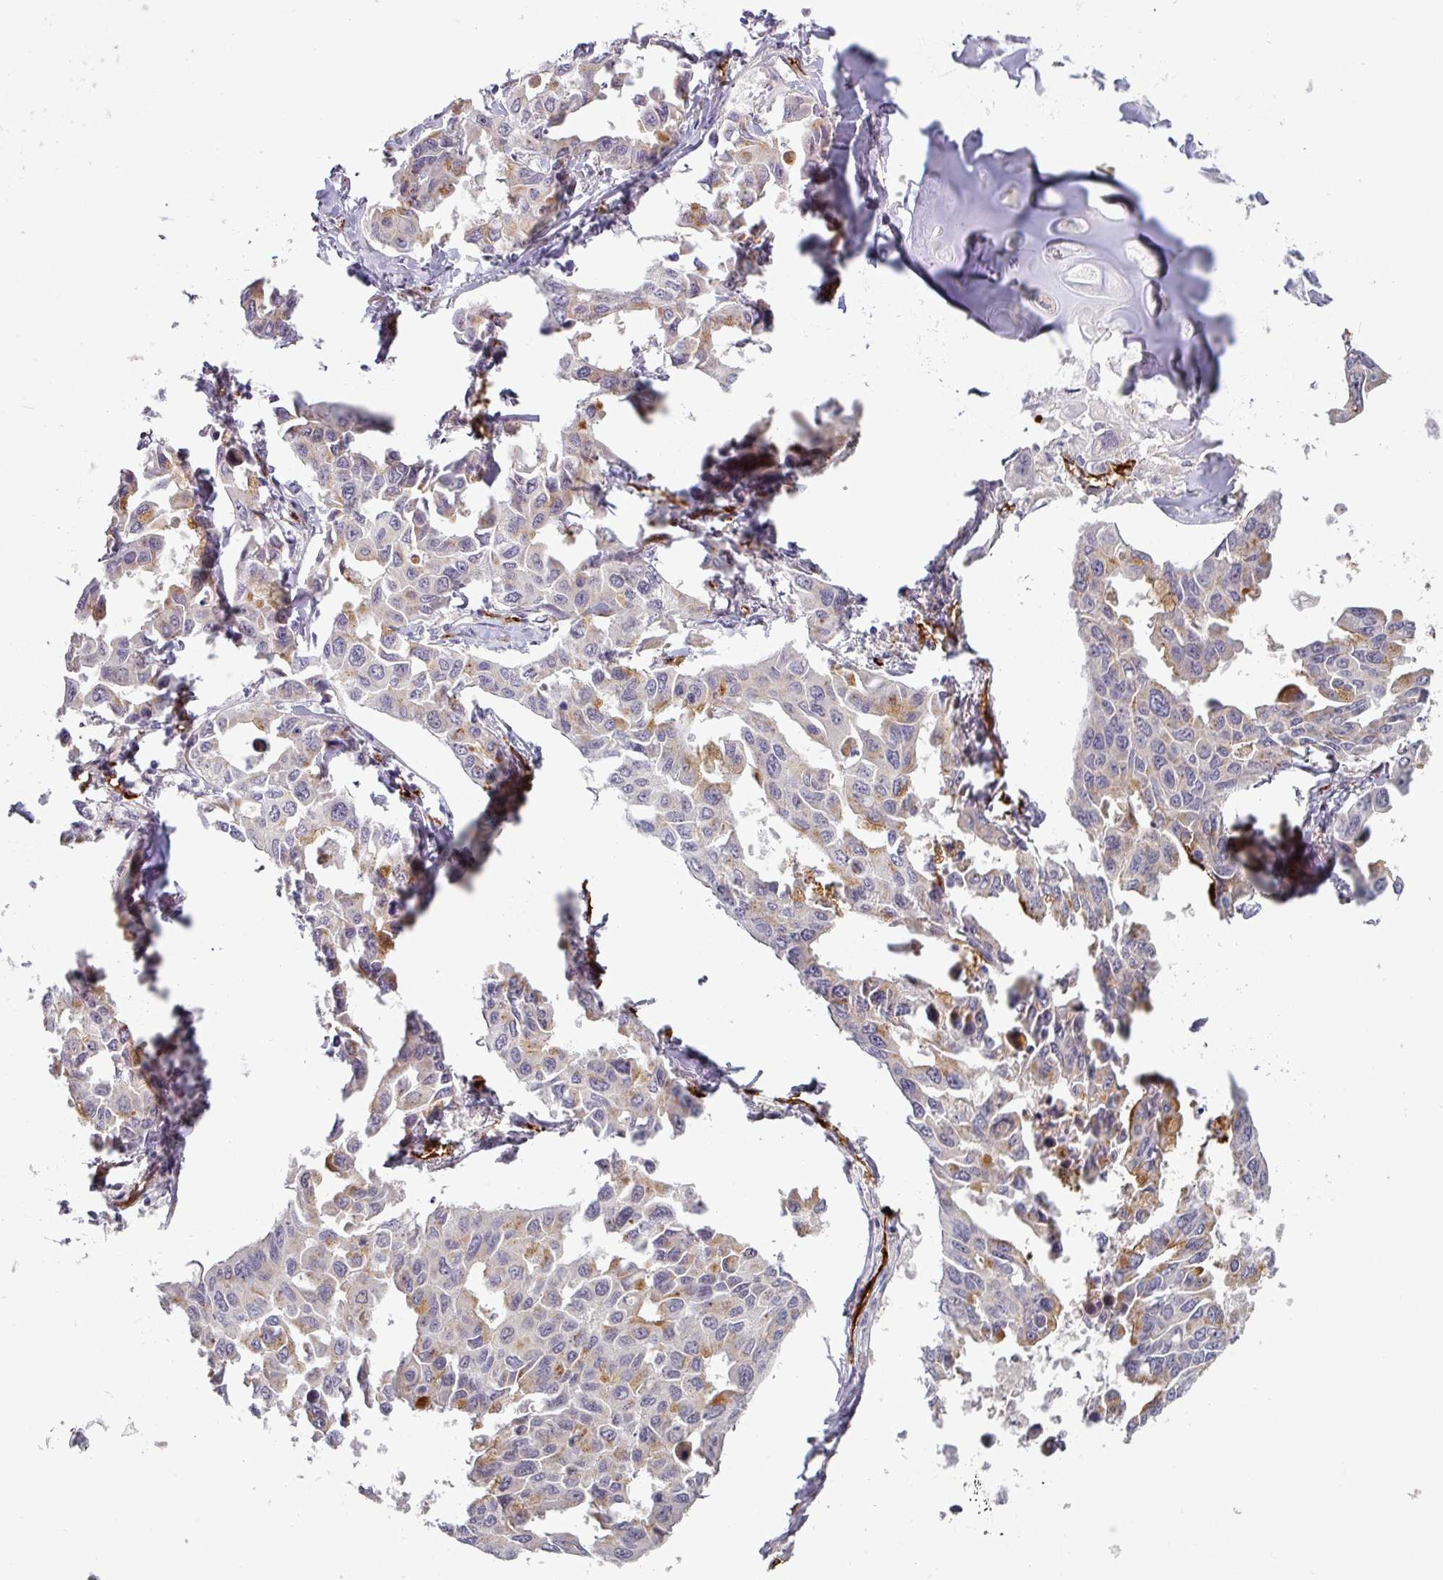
{"staining": {"intensity": "moderate", "quantity": "<25%", "location": "cytoplasmic/membranous"}, "tissue": "lung cancer", "cell_type": "Tumor cells", "image_type": "cancer", "snomed": [{"axis": "morphology", "description": "Adenocarcinoma, NOS"}, {"axis": "topography", "description": "Lung"}], "caption": "Adenocarcinoma (lung) stained with a brown dye shows moderate cytoplasmic/membranous positive expression in approximately <25% of tumor cells.", "gene": "PRODH2", "patient": {"sex": "male", "age": 64}}